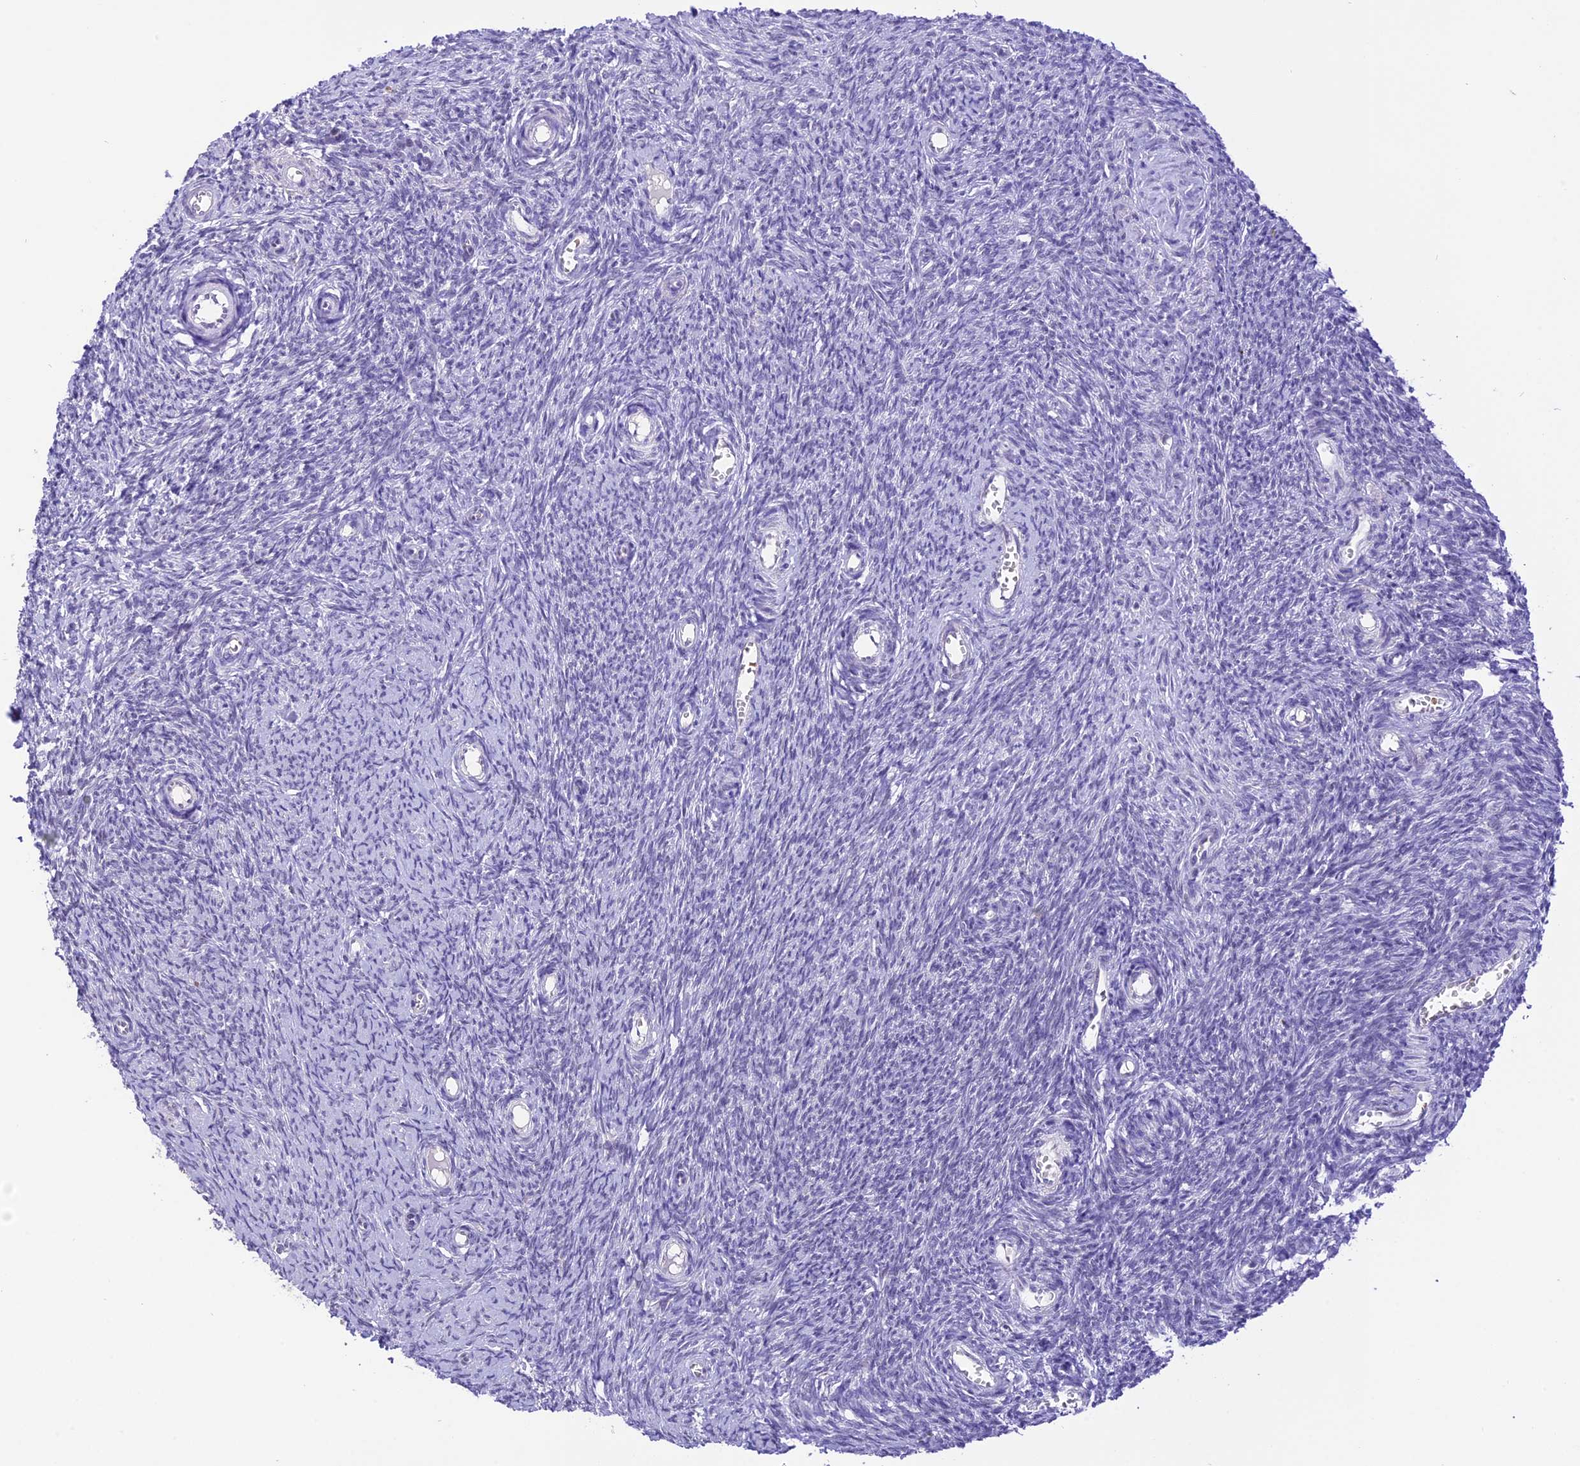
{"staining": {"intensity": "weak", "quantity": "<25%", "location": "cytoplasmic/membranous"}, "tissue": "ovary", "cell_type": "Follicle cells", "image_type": "normal", "snomed": [{"axis": "morphology", "description": "Normal tissue, NOS"}, {"axis": "topography", "description": "Ovary"}], "caption": "Human ovary stained for a protein using immunohistochemistry (IHC) displays no staining in follicle cells.", "gene": "AHSP", "patient": {"sex": "female", "age": 44}}